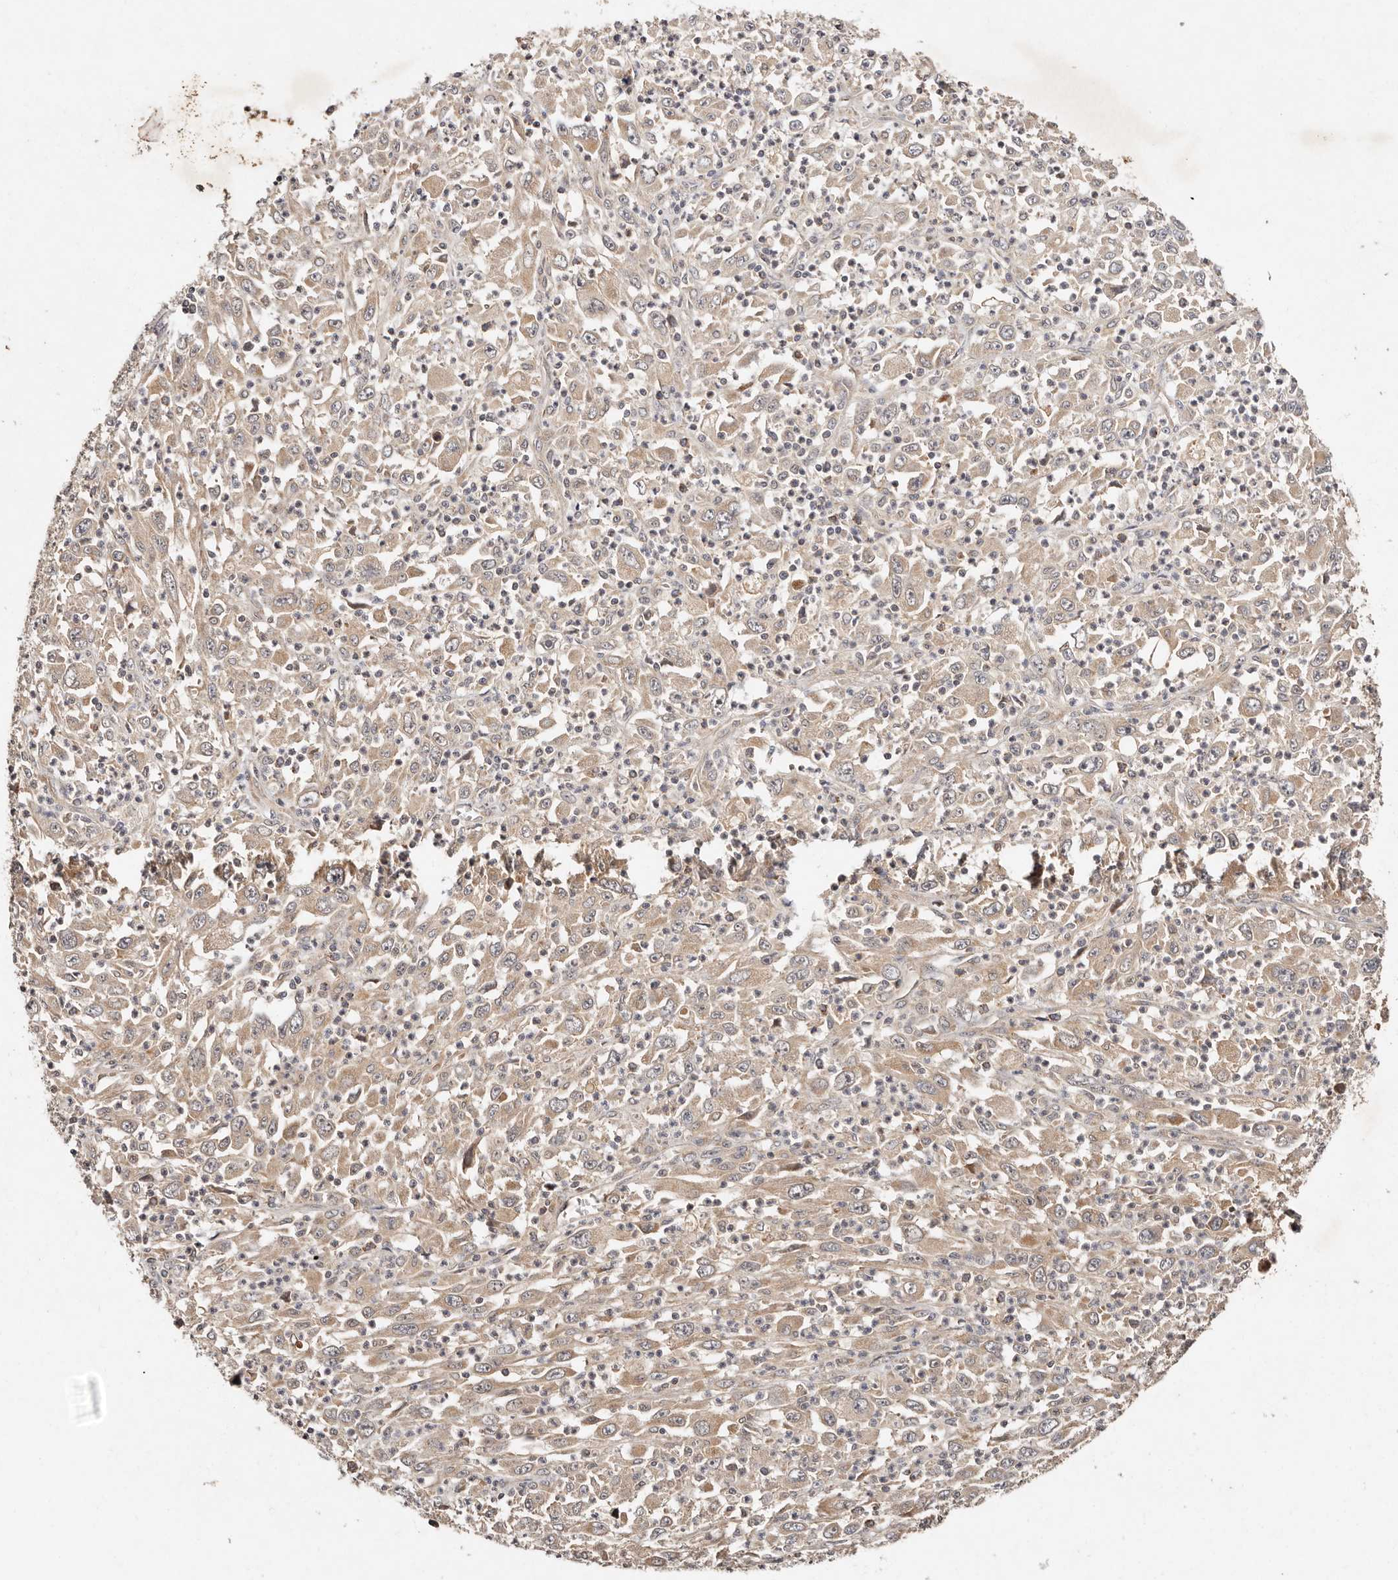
{"staining": {"intensity": "negative", "quantity": "none", "location": "none"}, "tissue": "melanoma", "cell_type": "Tumor cells", "image_type": "cancer", "snomed": [{"axis": "morphology", "description": "Malignant melanoma, Metastatic site"}, {"axis": "topography", "description": "Skin"}], "caption": "An immunohistochemistry (IHC) image of malignant melanoma (metastatic site) is shown. There is no staining in tumor cells of malignant melanoma (metastatic site).", "gene": "DENND11", "patient": {"sex": "female", "age": 56}}